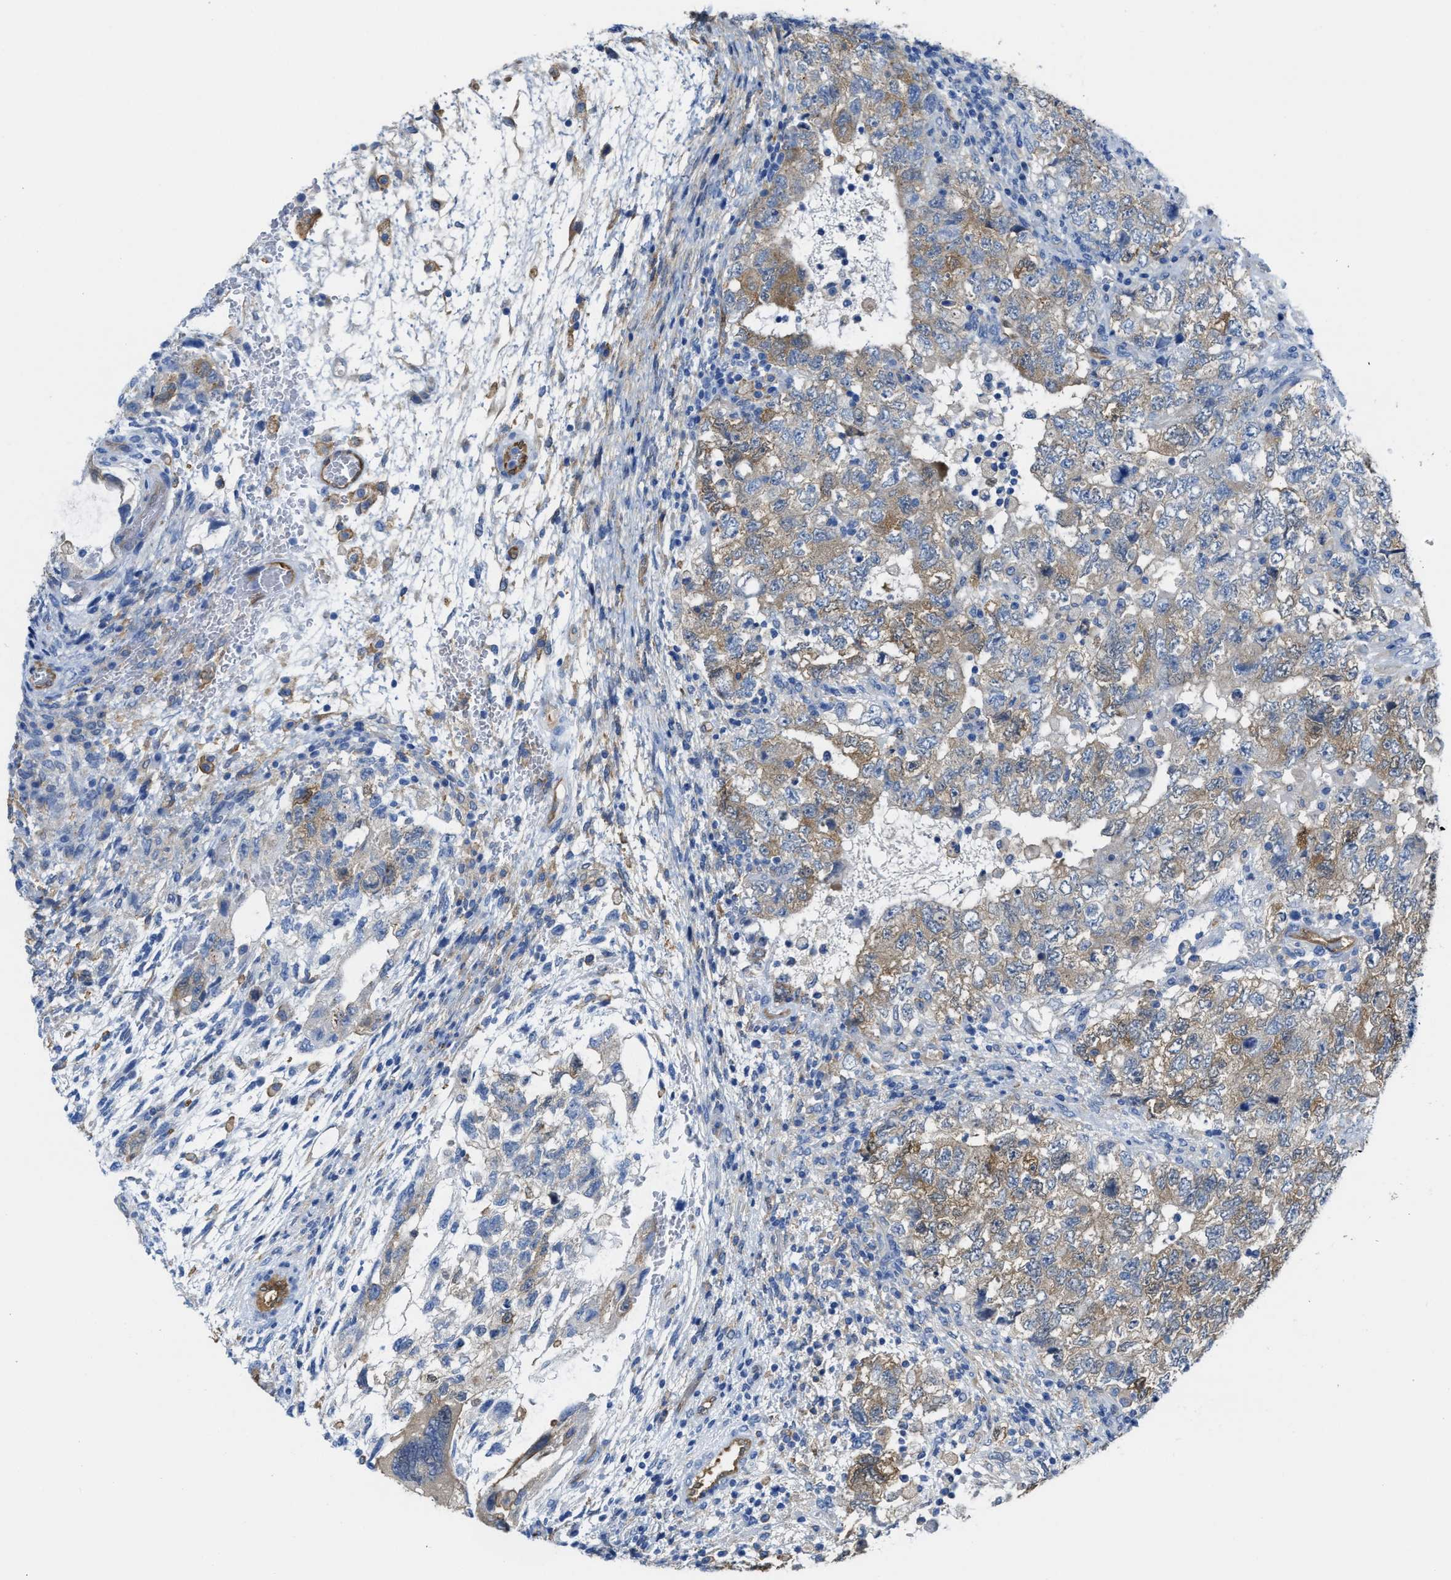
{"staining": {"intensity": "weak", "quantity": ">75%", "location": "cytoplasmic/membranous"}, "tissue": "testis cancer", "cell_type": "Tumor cells", "image_type": "cancer", "snomed": [{"axis": "morphology", "description": "Carcinoma, Embryonal, NOS"}, {"axis": "topography", "description": "Testis"}], "caption": "Tumor cells show low levels of weak cytoplasmic/membranous expression in about >75% of cells in human testis embryonal carcinoma.", "gene": "ASS1", "patient": {"sex": "male", "age": 36}}